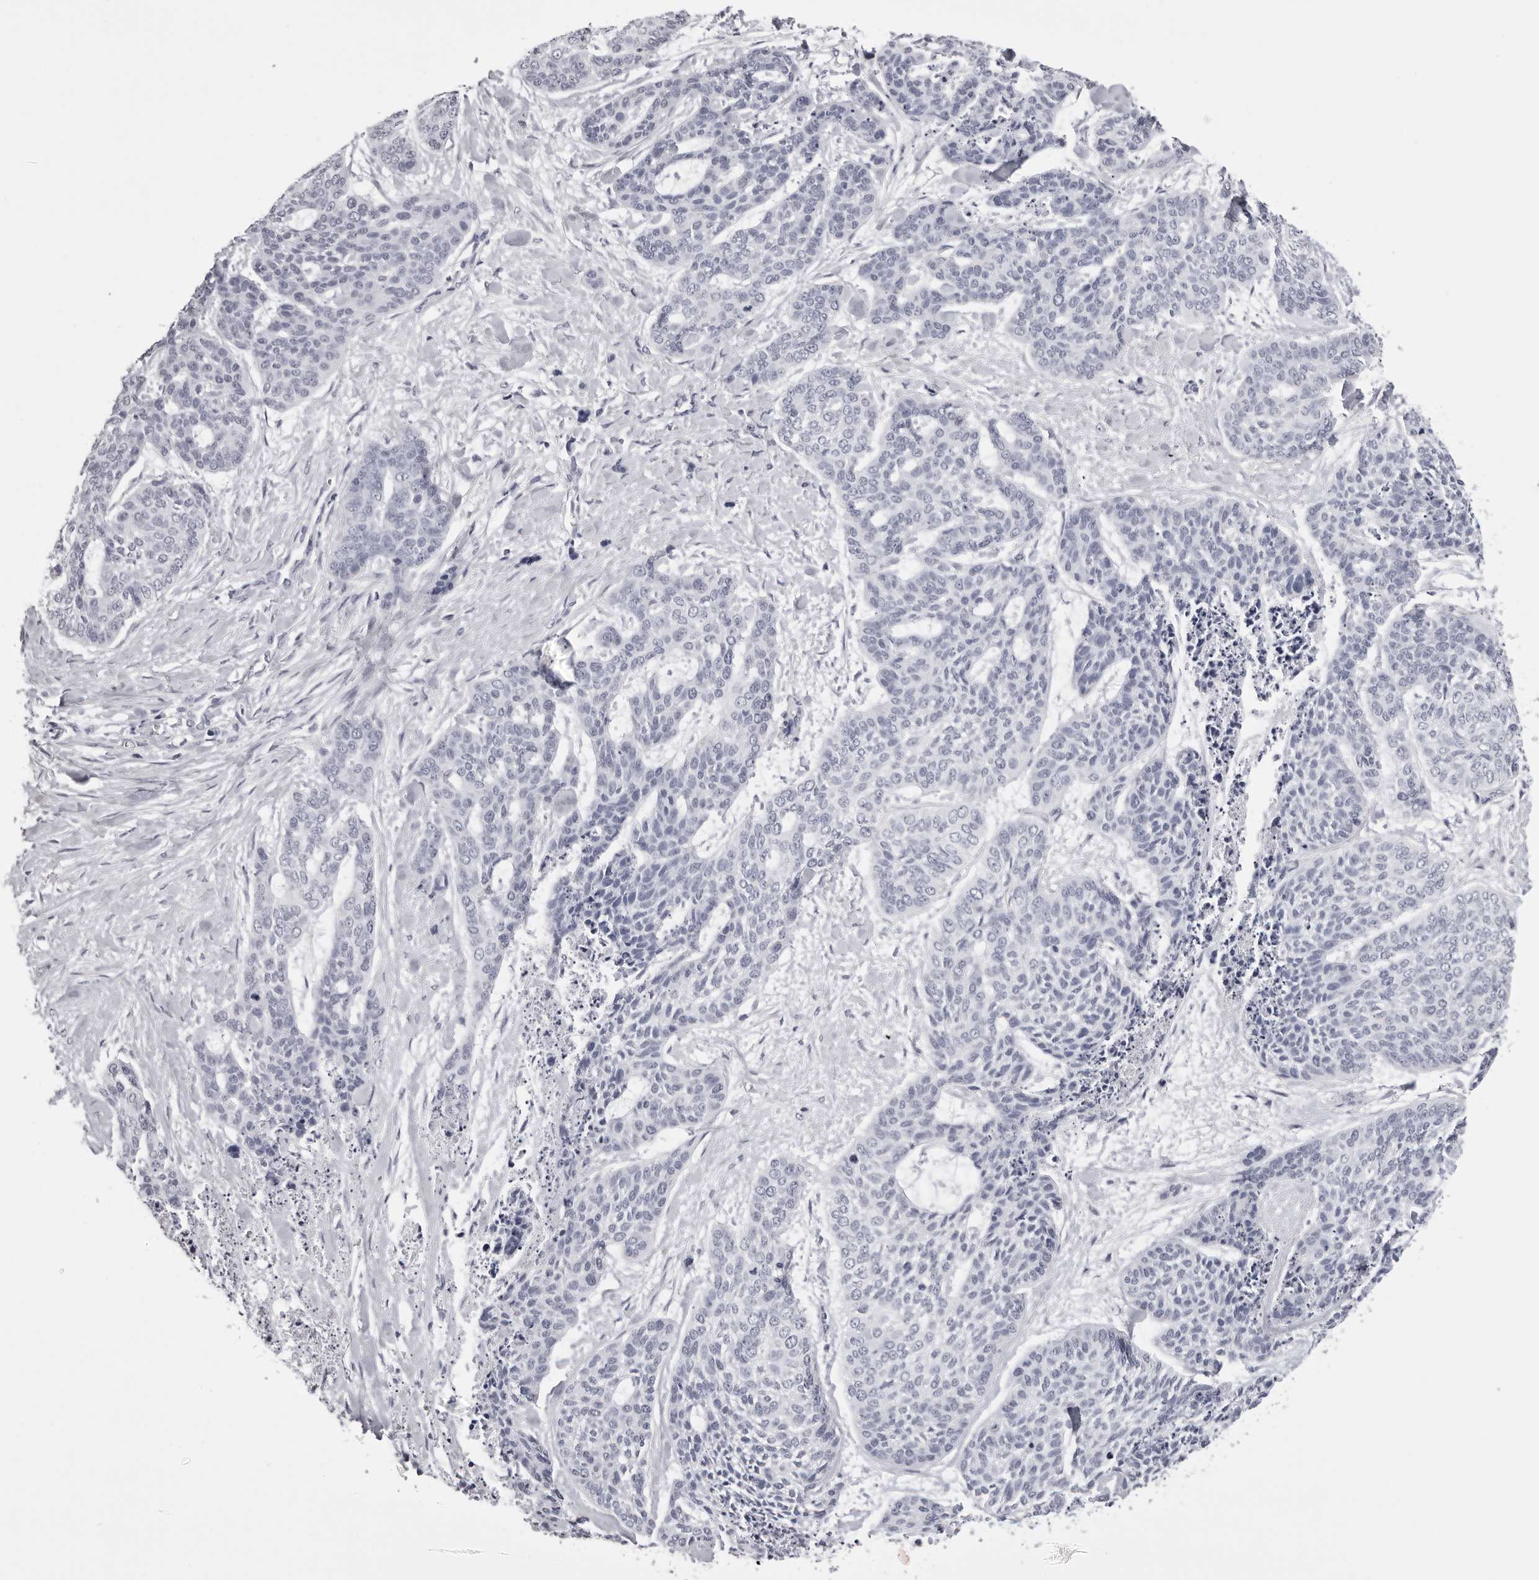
{"staining": {"intensity": "negative", "quantity": "none", "location": "none"}, "tissue": "skin cancer", "cell_type": "Tumor cells", "image_type": "cancer", "snomed": [{"axis": "morphology", "description": "Basal cell carcinoma"}, {"axis": "topography", "description": "Skin"}], "caption": "This is an IHC histopathology image of skin cancer (basal cell carcinoma). There is no positivity in tumor cells.", "gene": "RHO", "patient": {"sex": "female", "age": 64}}